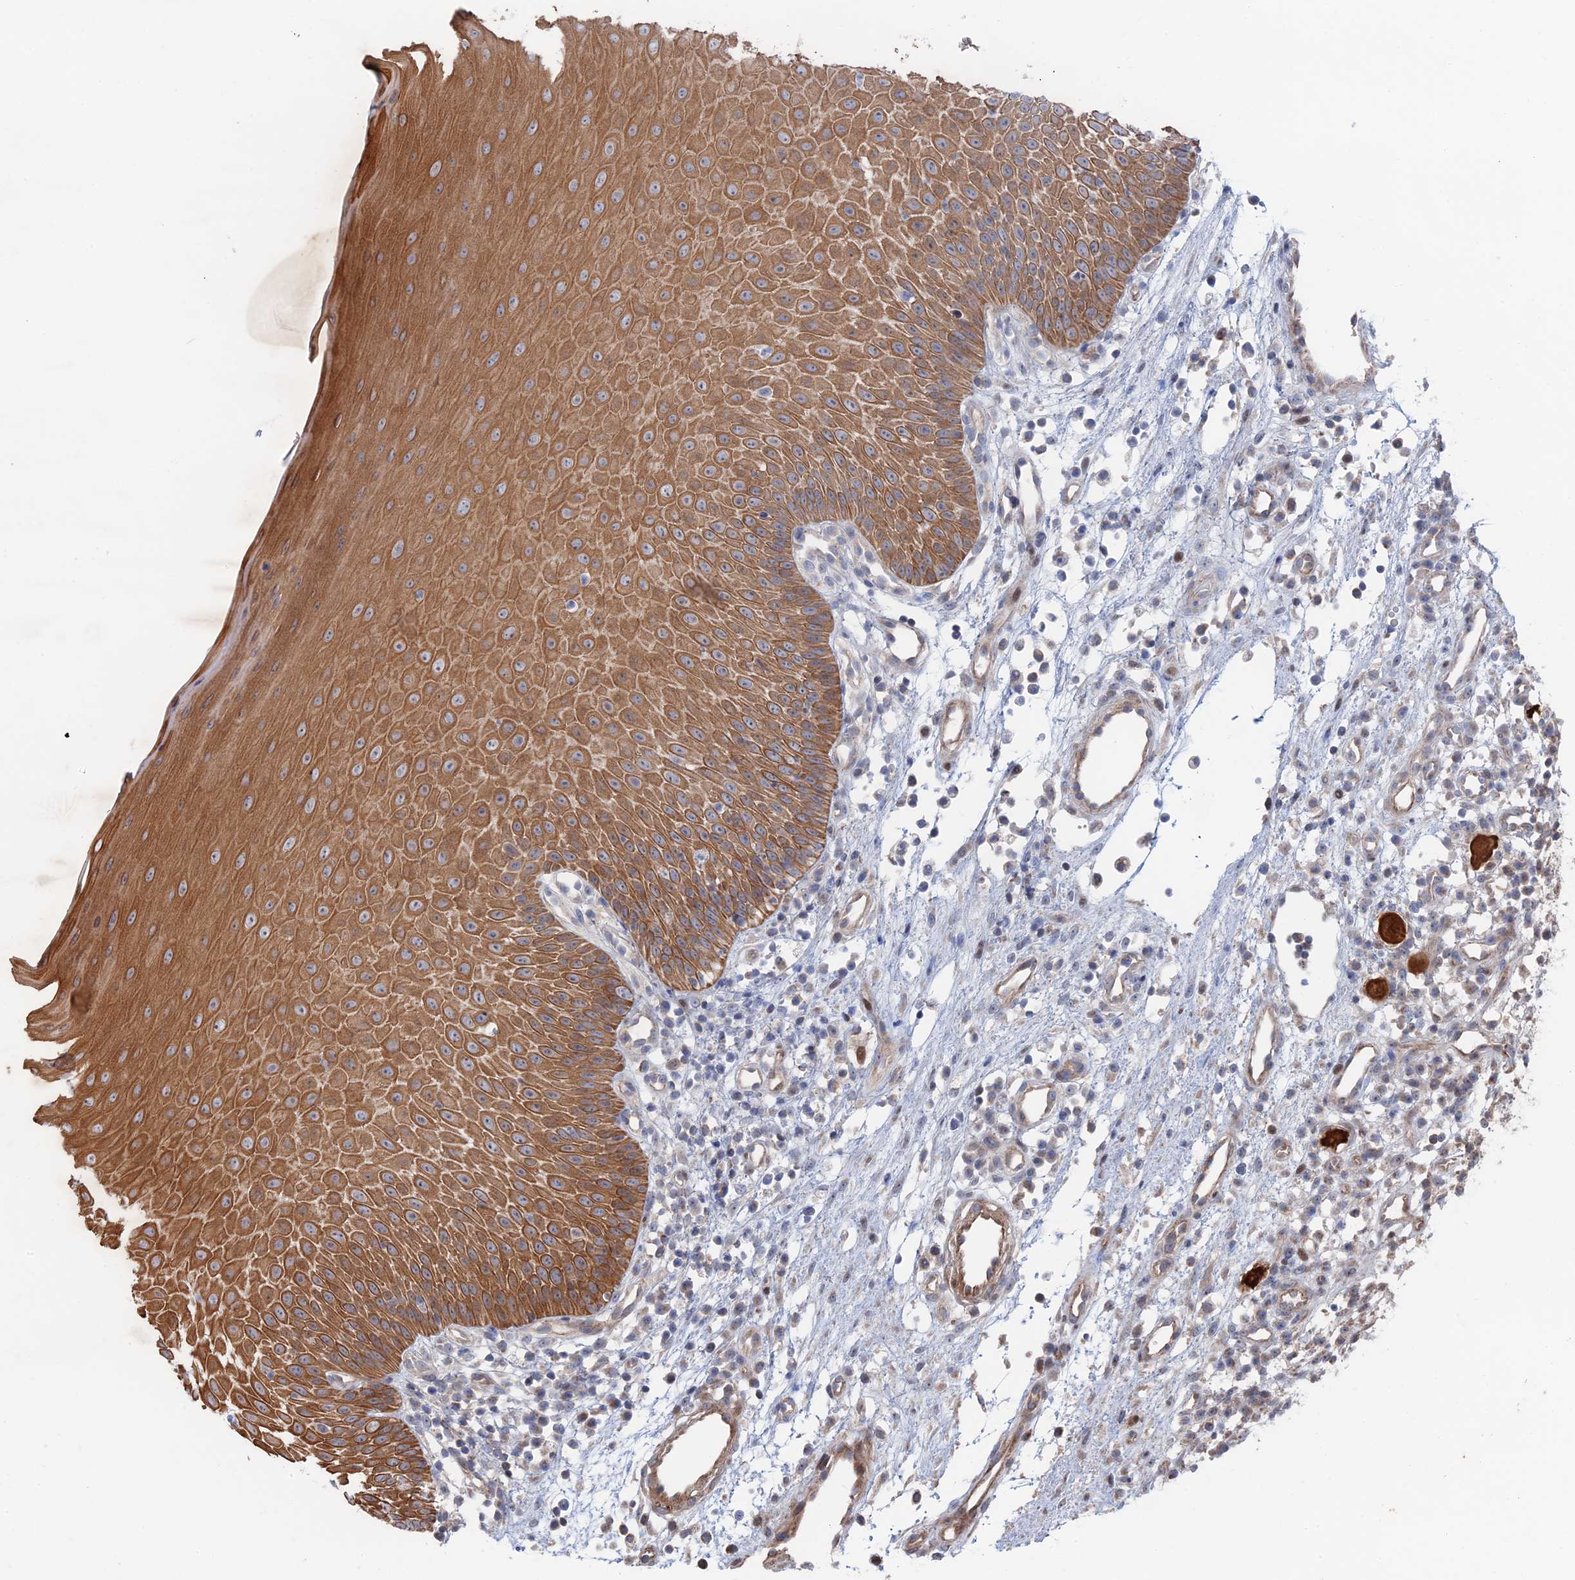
{"staining": {"intensity": "moderate", "quantity": ">75%", "location": "cytoplasmic/membranous"}, "tissue": "oral mucosa", "cell_type": "Squamous epithelial cells", "image_type": "normal", "snomed": [{"axis": "morphology", "description": "Normal tissue, NOS"}, {"axis": "topography", "description": "Oral tissue"}], "caption": "DAB (3,3'-diaminobenzidine) immunohistochemical staining of unremarkable oral mucosa demonstrates moderate cytoplasmic/membranous protein positivity in about >75% of squamous epithelial cells. Nuclei are stained in blue.", "gene": "IL7", "patient": {"sex": "female", "age": 13}}